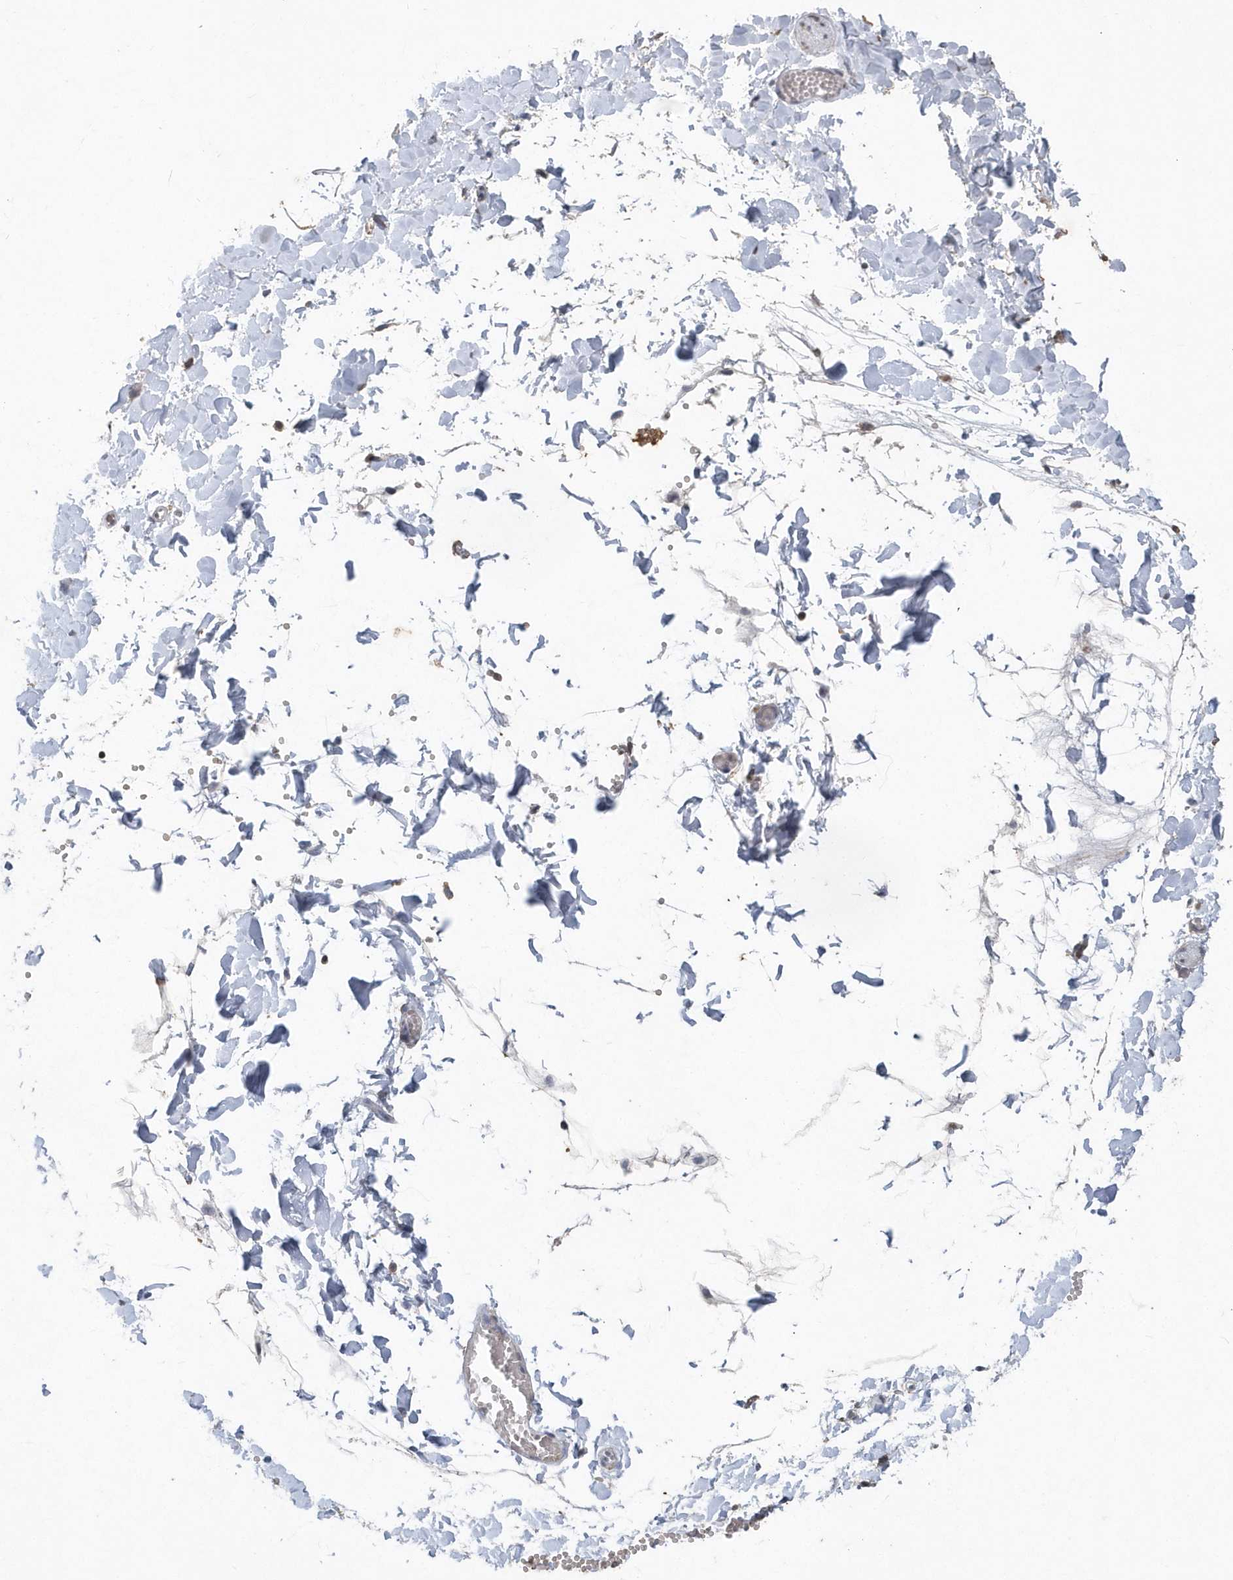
{"staining": {"intensity": "negative", "quantity": "none", "location": "none"}, "tissue": "adipose tissue", "cell_type": "Adipocytes", "image_type": "normal", "snomed": [{"axis": "morphology", "description": "Normal tissue, NOS"}, {"axis": "topography", "description": "Gallbladder"}, {"axis": "topography", "description": "Peripheral nerve tissue"}], "caption": "Protein analysis of benign adipose tissue displays no significant positivity in adipocytes. (Brightfield microscopy of DAB immunohistochemistry (IHC) at high magnification).", "gene": "PDCD1", "patient": {"sex": "male", "age": 38}}